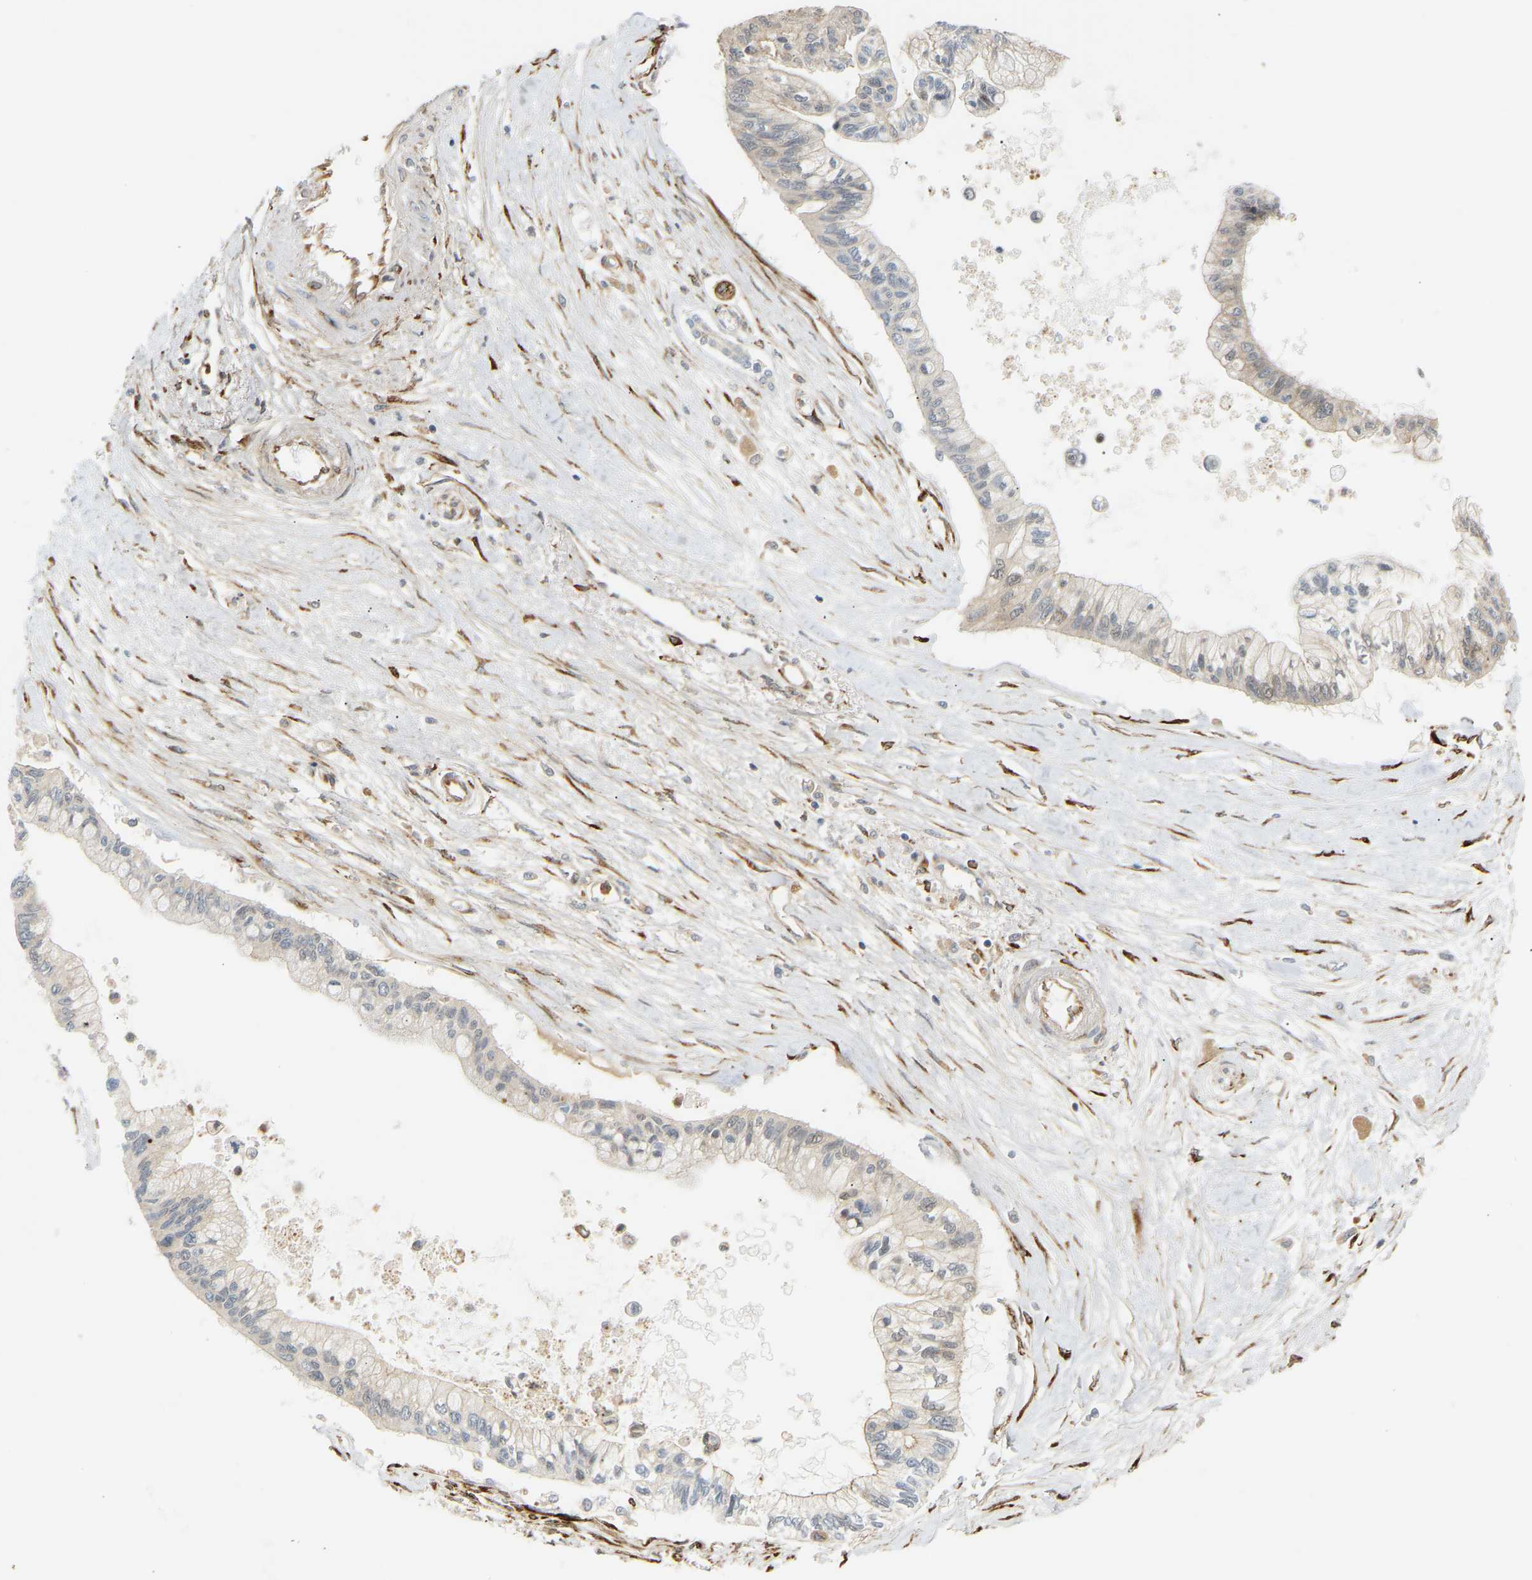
{"staining": {"intensity": "negative", "quantity": "none", "location": "none"}, "tissue": "pancreatic cancer", "cell_type": "Tumor cells", "image_type": "cancer", "snomed": [{"axis": "morphology", "description": "Adenocarcinoma, NOS"}, {"axis": "topography", "description": "Pancreas"}], "caption": "Tumor cells show no significant staining in adenocarcinoma (pancreatic).", "gene": "PLCG2", "patient": {"sex": "female", "age": 77}}